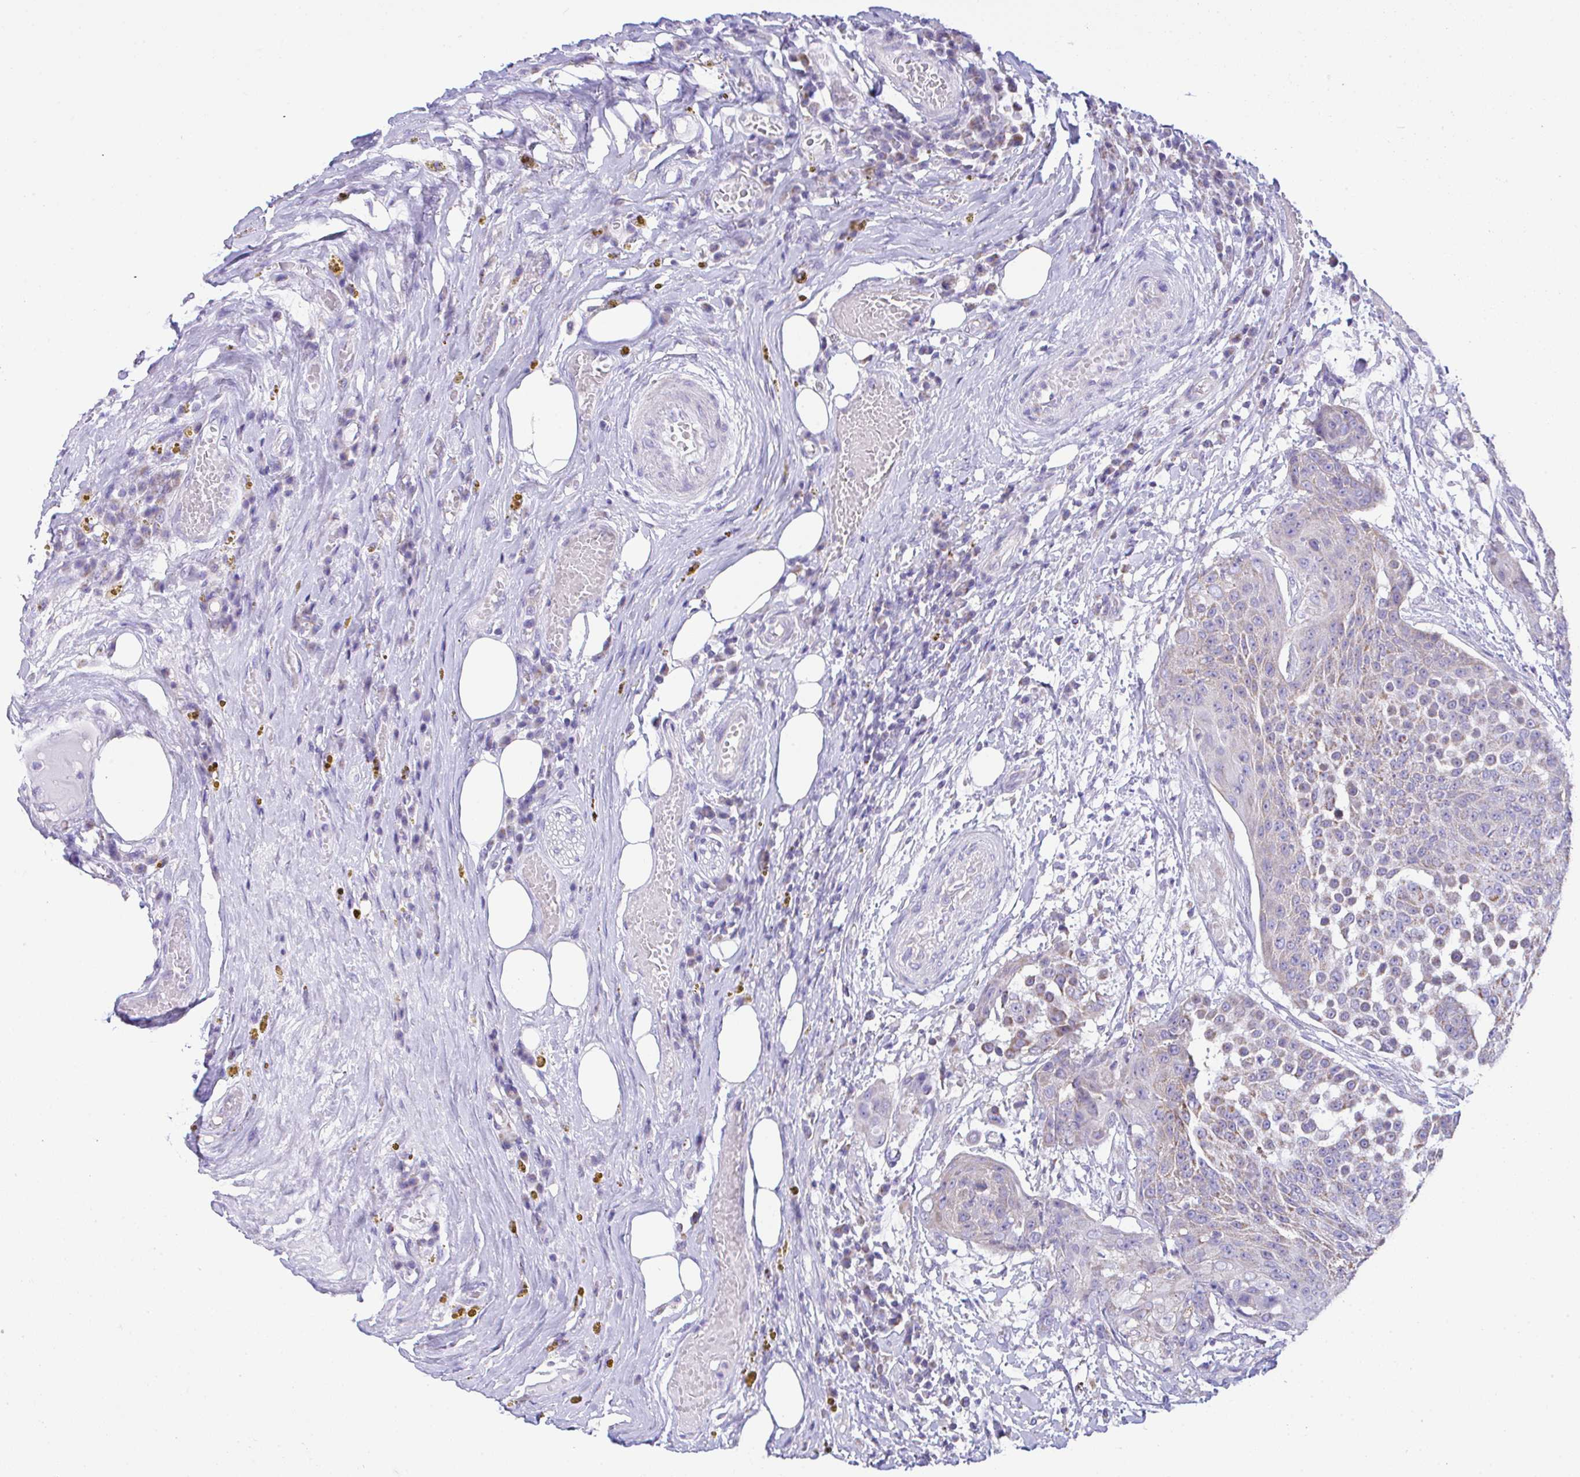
{"staining": {"intensity": "weak", "quantity": "<25%", "location": "cytoplasmic/membranous"}, "tissue": "urothelial cancer", "cell_type": "Tumor cells", "image_type": "cancer", "snomed": [{"axis": "morphology", "description": "Urothelial carcinoma, High grade"}, {"axis": "topography", "description": "Urinary bladder"}], "caption": "Urothelial cancer was stained to show a protein in brown. There is no significant staining in tumor cells.", "gene": "NLRP8", "patient": {"sex": "female", "age": 63}}